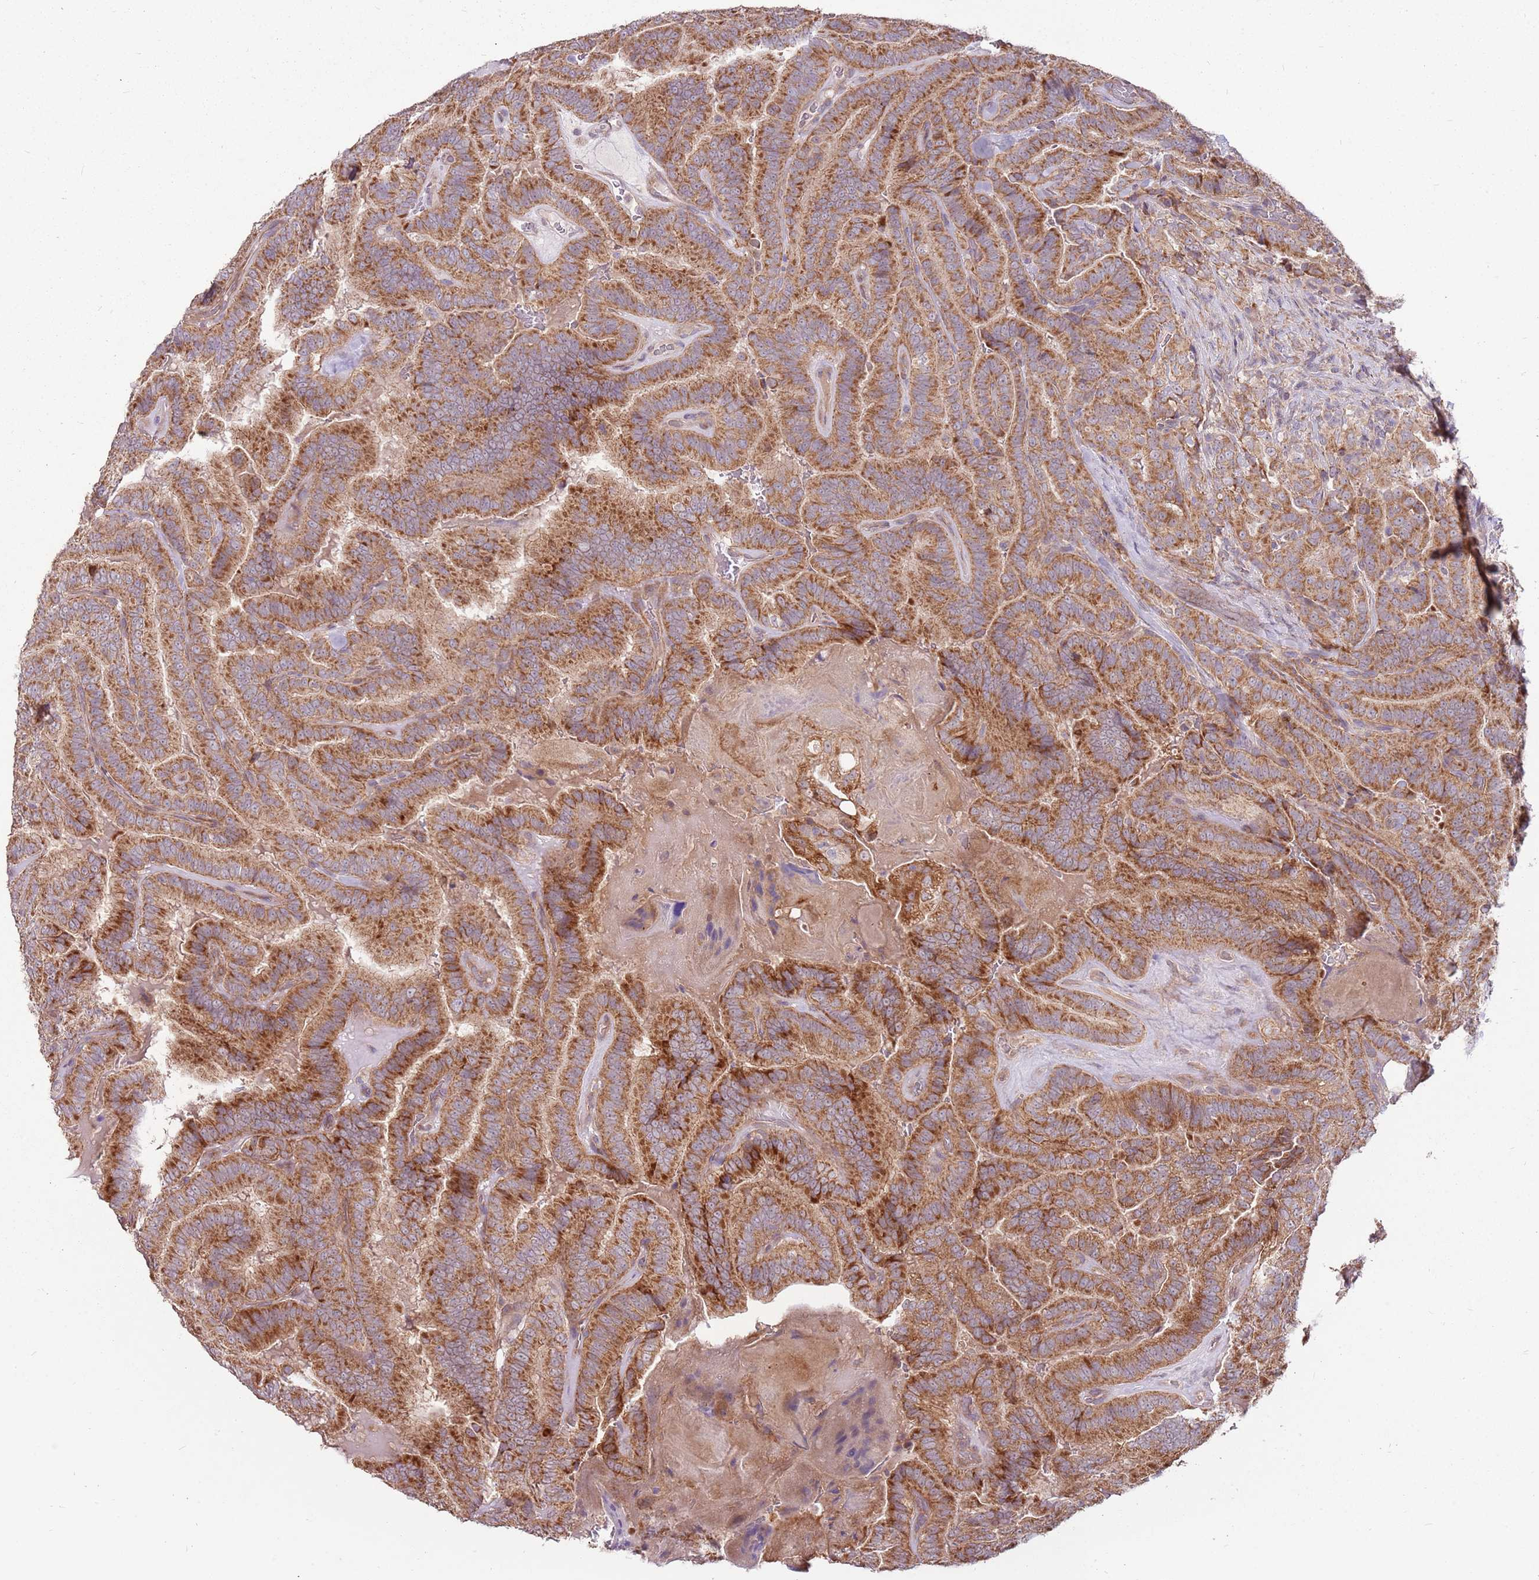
{"staining": {"intensity": "strong", "quantity": ">75%", "location": "cytoplasmic/membranous"}, "tissue": "thyroid cancer", "cell_type": "Tumor cells", "image_type": "cancer", "snomed": [{"axis": "morphology", "description": "Papillary adenocarcinoma, NOS"}, {"axis": "topography", "description": "Thyroid gland"}], "caption": "Thyroid papillary adenocarcinoma was stained to show a protein in brown. There is high levels of strong cytoplasmic/membranous staining in about >75% of tumor cells. Using DAB (brown) and hematoxylin (blue) stains, captured at high magnification using brightfield microscopy.", "gene": "SPATA31D1", "patient": {"sex": "male", "age": 61}}